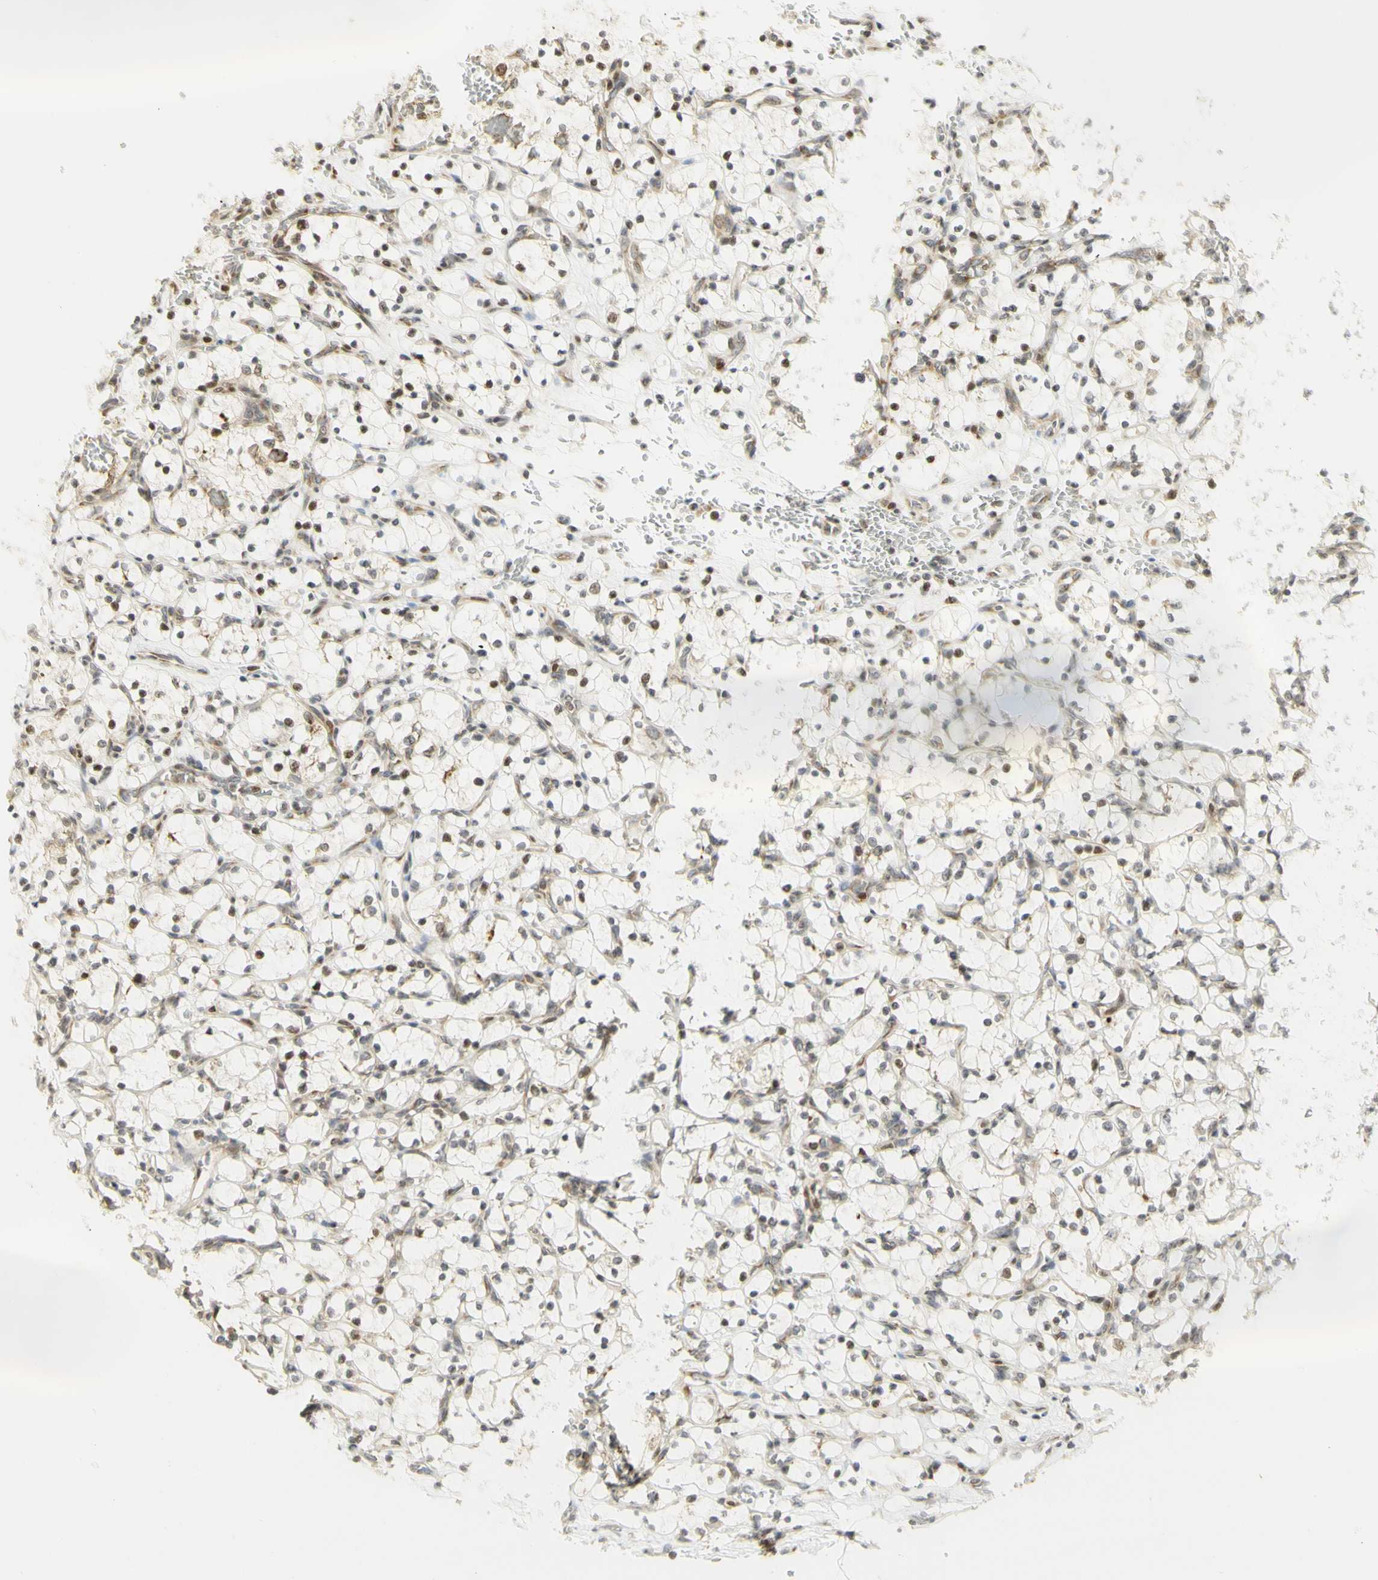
{"staining": {"intensity": "moderate", "quantity": "<25%", "location": "cytoplasmic/membranous,nuclear"}, "tissue": "renal cancer", "cell_type": "Tumor cells", "image_type": "cancer", "snomed": [{"axis": "morphology", "description": "Adenocarcinoma, NOS"}, {"axis": "topography", "description": "Kidney"}], "caption": "An immunohistochemistry photomicrograph of tumor tissue is shown. Protein staining in brown highlights moderate cytoplasmic/membranous and nuclear positivity in renal cancer within tumor cells.", "gene": "KIF11", "patient": {"sex": "female", "age": 69}}